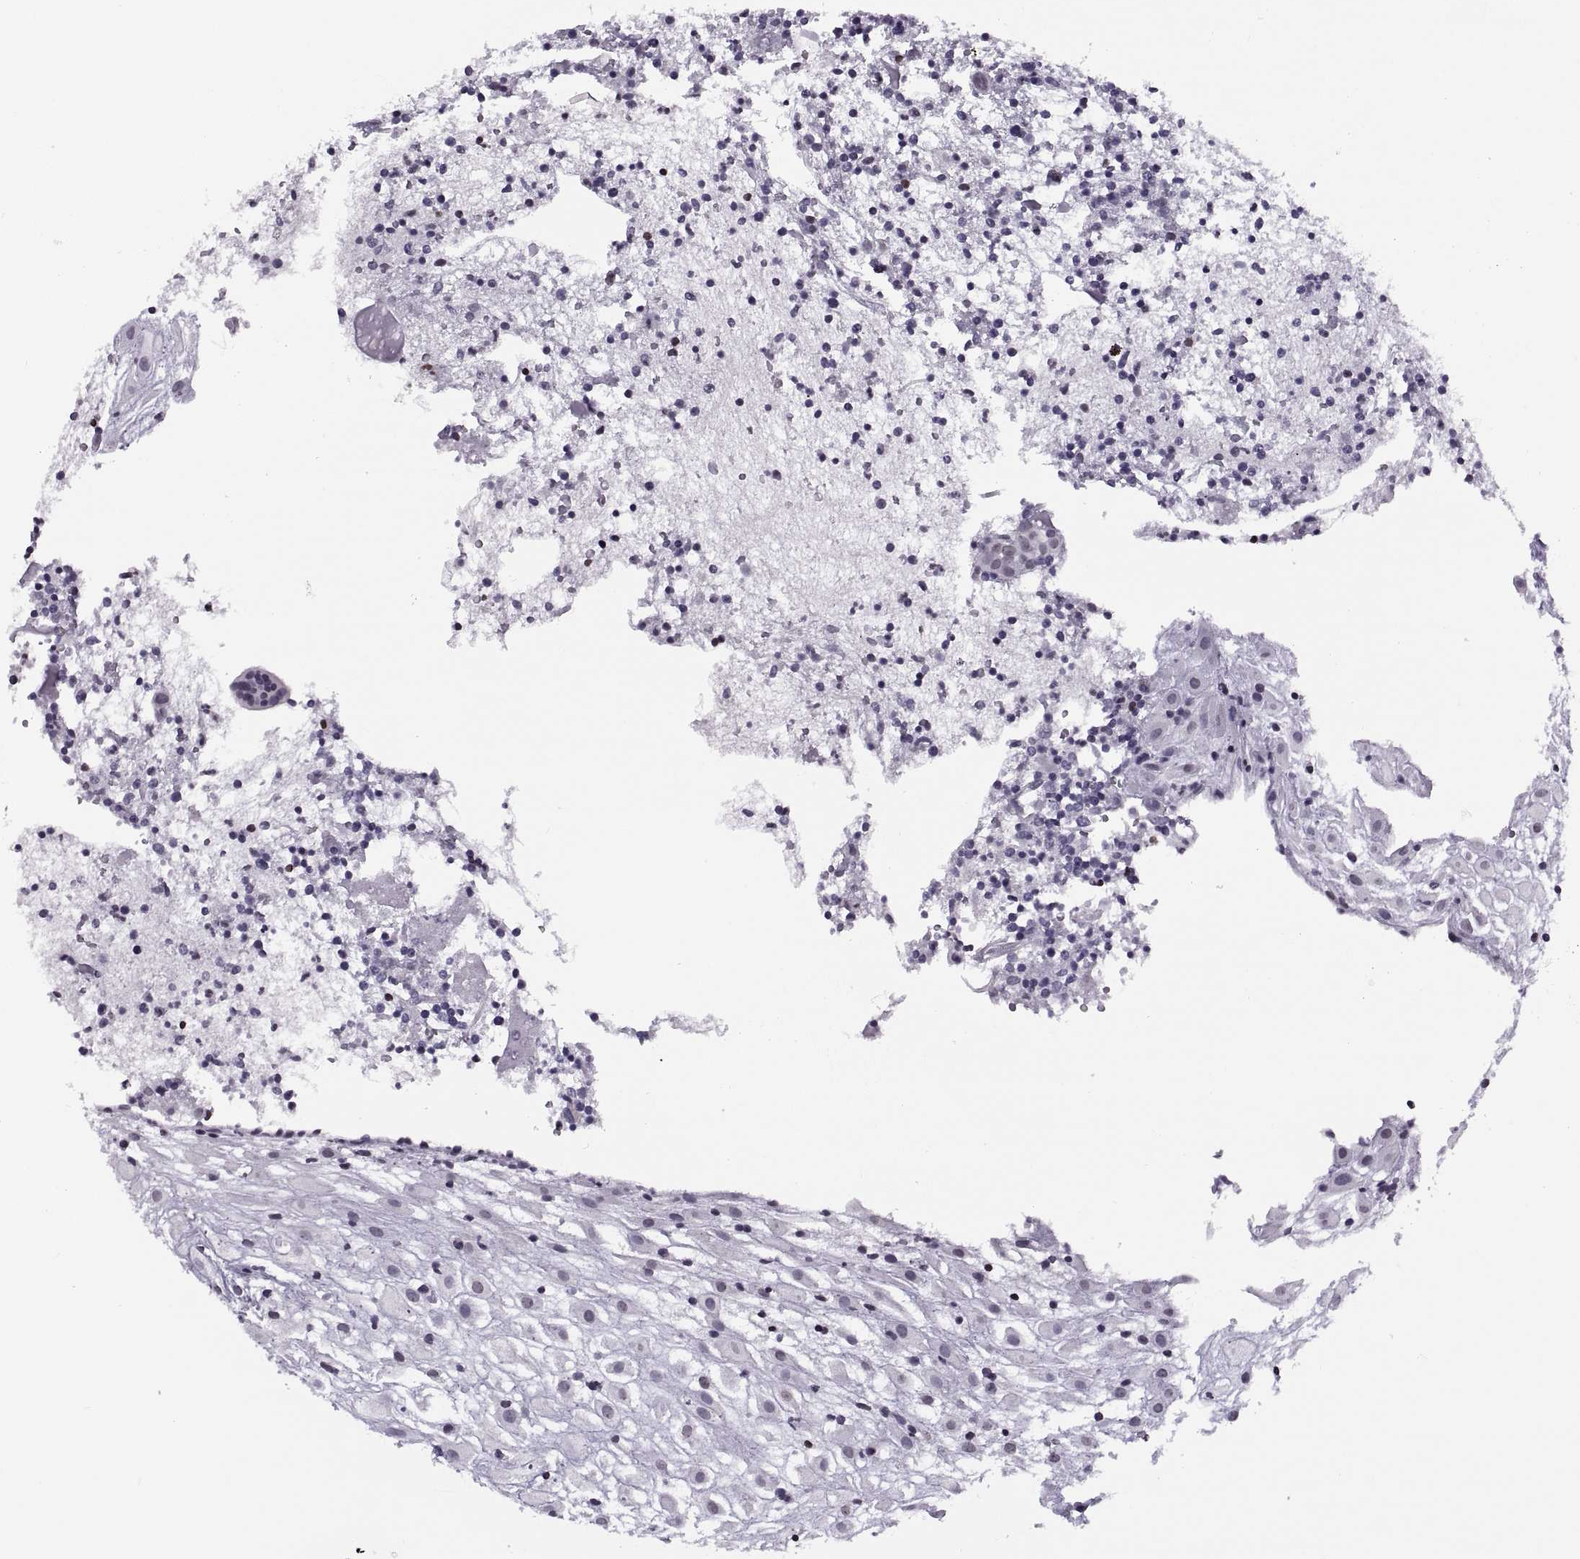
{"staining": {"intensity": "negative", "quantity": "none", "location": "none"}, "tissue": "placenta", "cell_type": "Decidual cells", "image_type": "normal", "snomed": [{"axis": "morphology", "description": "Normal tissue, NOS"}, {"axis": "topography", "description": "Placenta"}], "caption": "Decidual cells are negative for protein expression in benign human placenta. The staining is performed using DAB brown chromogen with nuclei counter-stained in using hematoxylin.", "gene": "H1", "patient": {"sex": "female", "age": 24}}